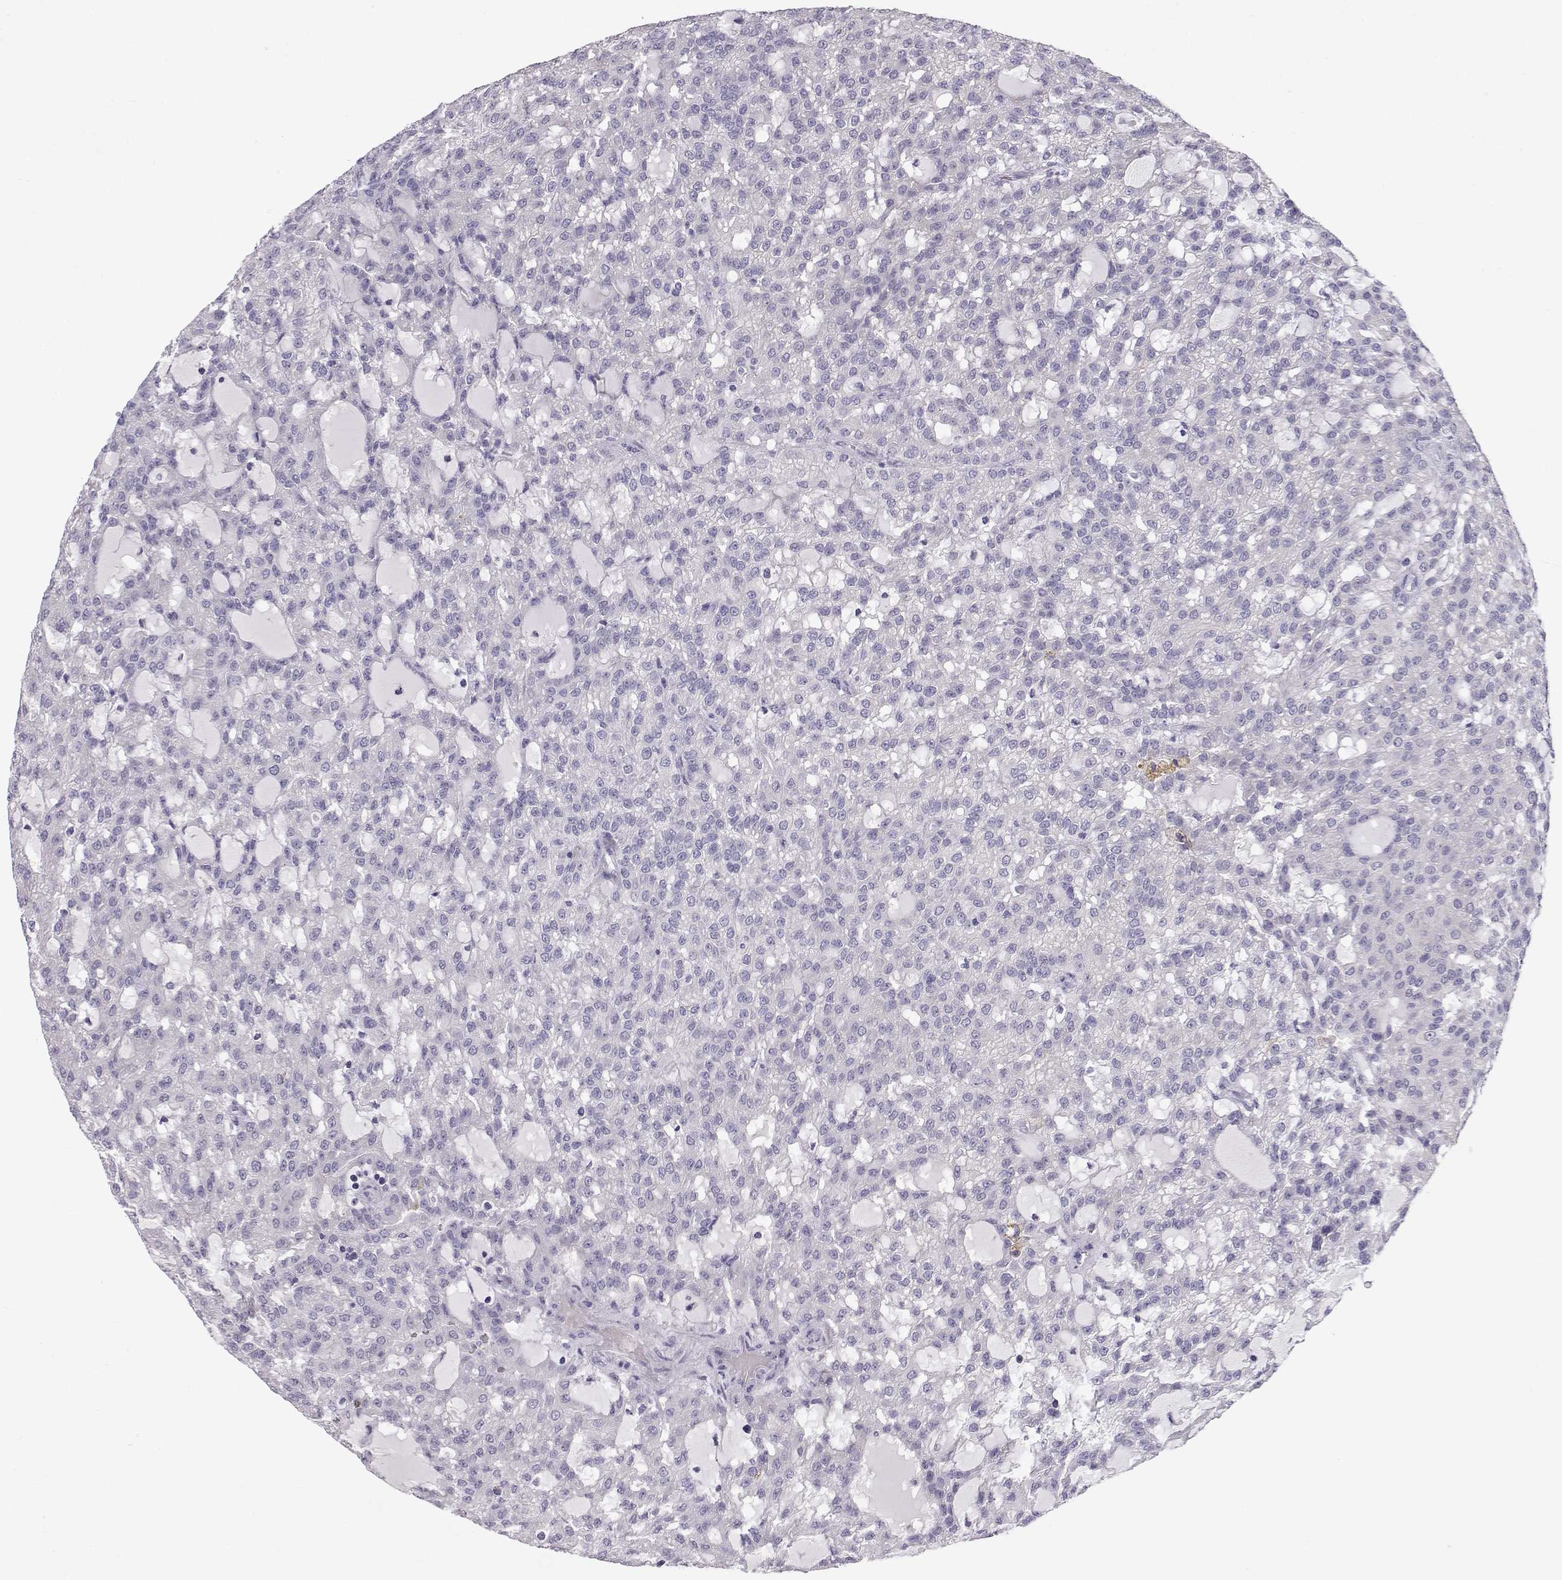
{"staining": {"intensity": "negative", "quantity": "none", "location": "none"}, "tissue": "renal cancer", "cell_type": "Tumor cells", "image_type": "cancer", "snomed": [{"axis": "morphology", "description": "Adenocarcinoma, NOS"}, {"axis": "topography", "description": "Kidney"}], "caption": "High magnification brightfield microscopy of renal cancer stained with DAB (brown) and counterstained with hematoxylin (blue): tumor cells show no significant positivity. The staining was performed using DAB (3,3'-diaminobenzidine) to visualize the protein expression in brown, while the nuclei were stained in blue with hematoxylin (Magnification: 20x).", "gene": "GPR26", "patient": {"sex": "male", "age": 63}}